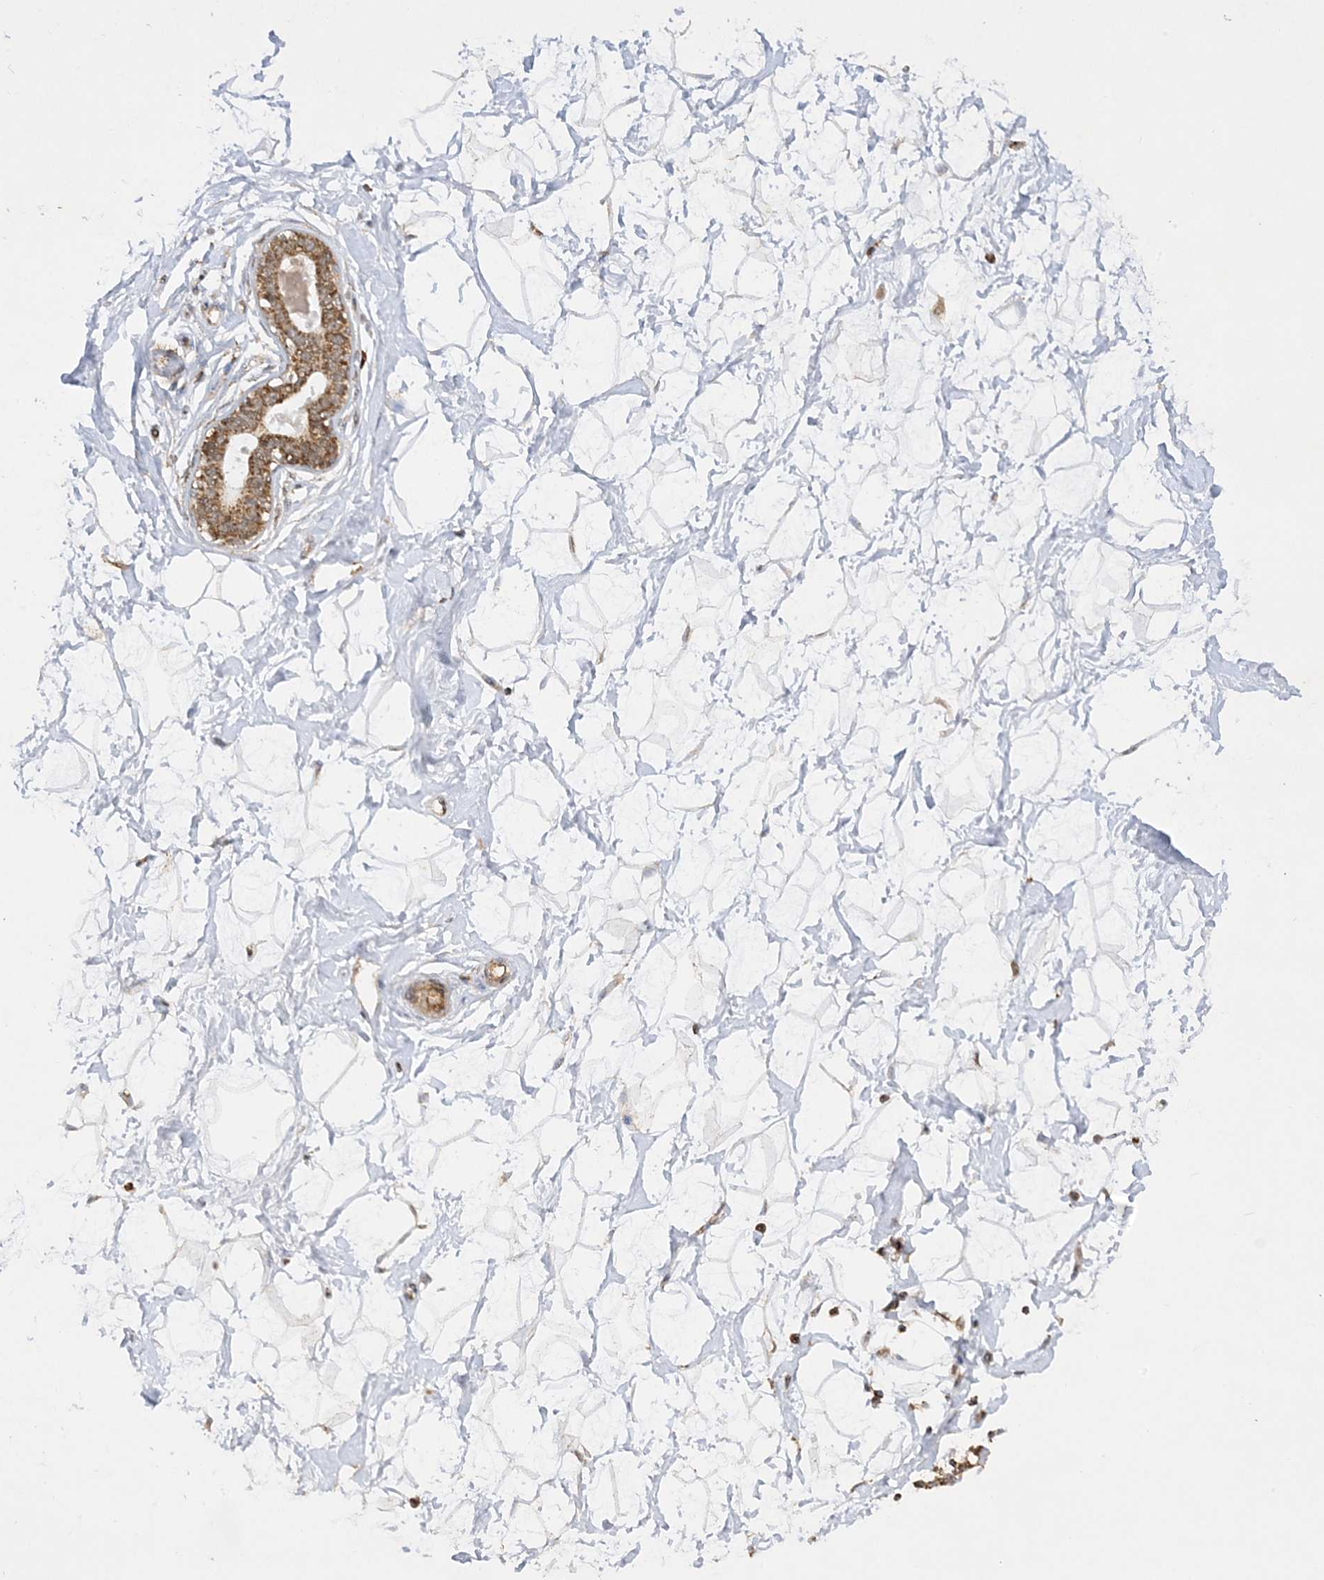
{"staining": {"intensity": "moderate", "quantity": "25%-75%", "location": "cytoplasmic/membranous"}, "tissue": "breast", "cell_type": "Adipocytes", "image_type": "normal", "snomed": [{"axis": "morphology", "description": "Normal tissue, NOS"}, {"axis": "morphology", "description": "Adenoma, NOS"}, {"axis": "topography", "description": "Breast"}], "caption": "The histopathology image displays staining of benign breast, revealing moderate cytoplasmic/membranous protein positivity (brown color) within adipocytes. The protein is stained brown, and the nuclei are stained in blue (DAB (3,3'-diaminobenzidine) IHC with brightfield microscopy, high magnification).", "gene": "NDUFAF3", "patient": {"sex": "female", "age": 23}}